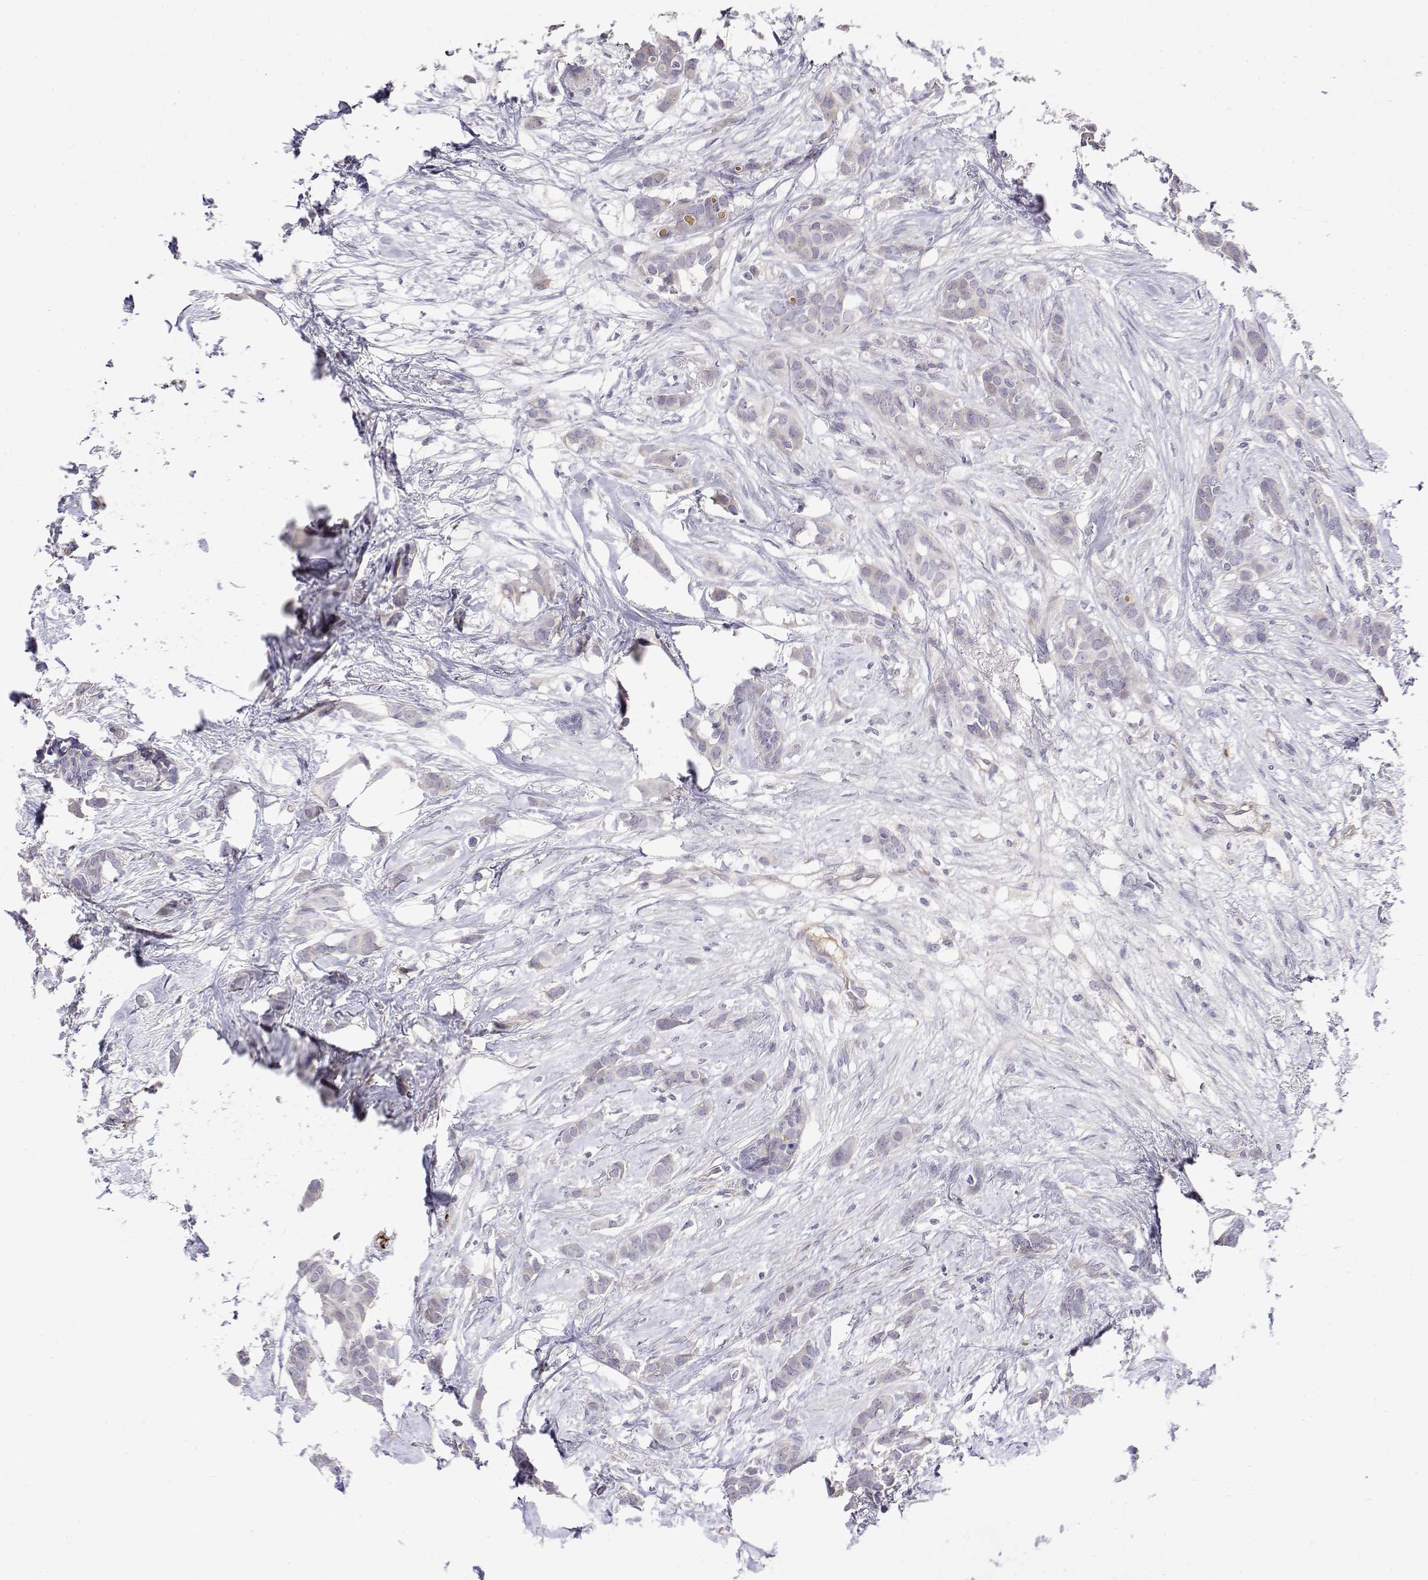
{"staining": {"intensity": "negative", "quantity": "none", "location": "none"}, "tissue": "breast cancer", "cell_type": "Tumor cells", "image_type": "cancer", "snomed": [{"axis": "morphology", "description": "Duct carcinoma"}, {"axis": "topography", "description": "Breast"}], "caption": "IHC of human invasive ductal carcinoma (breast) demonstrates no positivity in tumor cells.", "gene": "GGACT", "patient": {"sex": "female", "age": 62}}